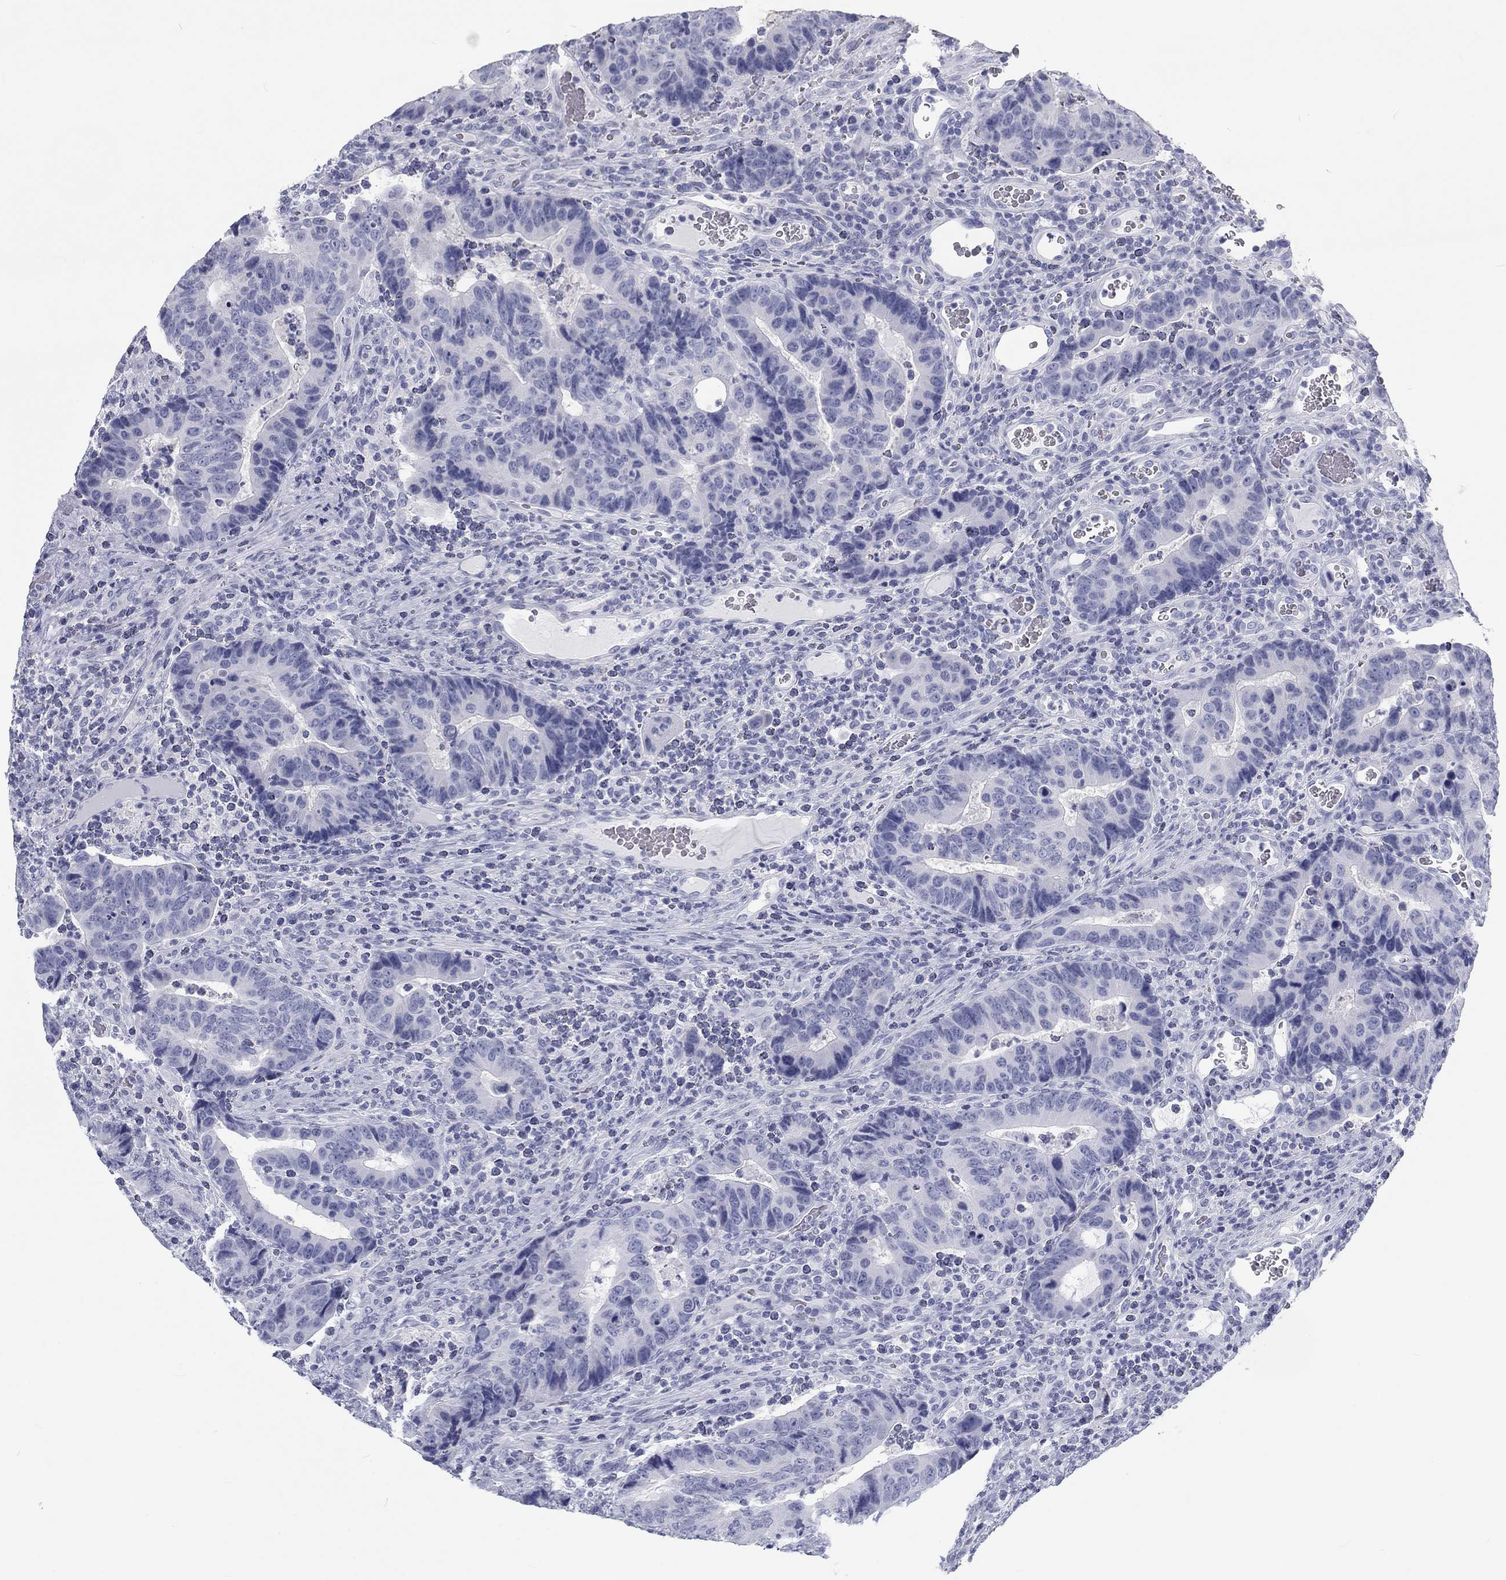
{"staining": {"intensity": "negative", "quantity": "none", "location": "none"}, "tissue": "colorectal cancer", "cell_type": "Tumor cells", "image_type": "cancer", "snomed": [{"axis": "morphology", "description": "Adenocarcinoma, NOS"}, {"axis": "topography", "description": "Colon"}], "caption": "An immunohistochemistry (IHC) image of adenocarcinoma (colorectal) is shown. There is no staining in tumor cells of adenocarcinoma (colorectal).", "gene": "CALB1", "patient": {"sex": "female", "age": 56}}